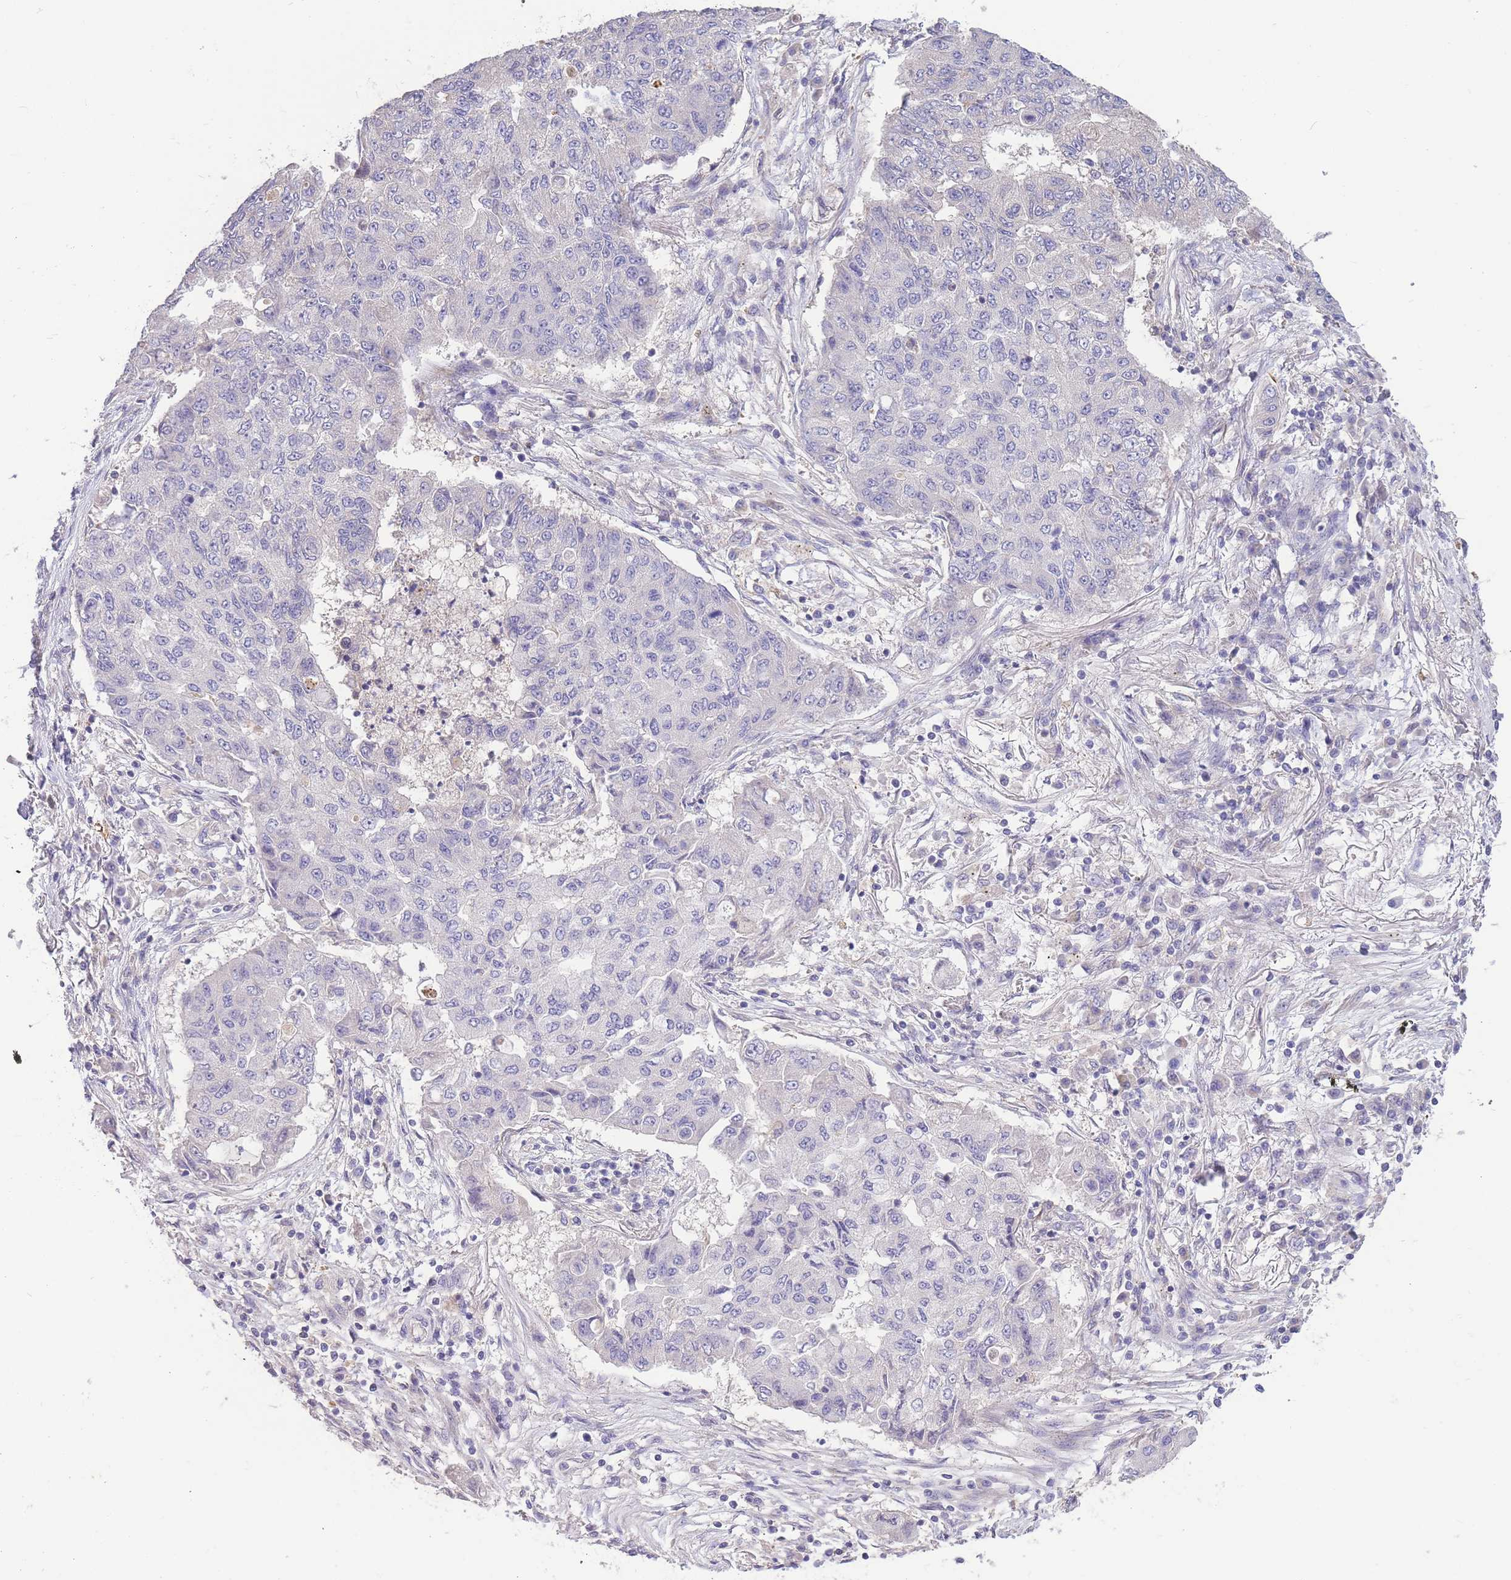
{"staining": {"intensity": "negative", "quantity": "none", "location": "none"}, "tissue": "lung cancer", "cell_type": "Tumor cells", "image_type": "cancer", "snomed": [{"axis": "morphology", "description": "Squamous cell carcinoma, NOS"}, {"axis": "topography", "description": "Lung"}], "caption": "A high-resolution image shows immunohistochemistry staining of lung squamous cell carcinoma, which shows no significant expression in tumor cells.", "gene": "OR5T1", "patient": {"sex": "male", "age": 74}}